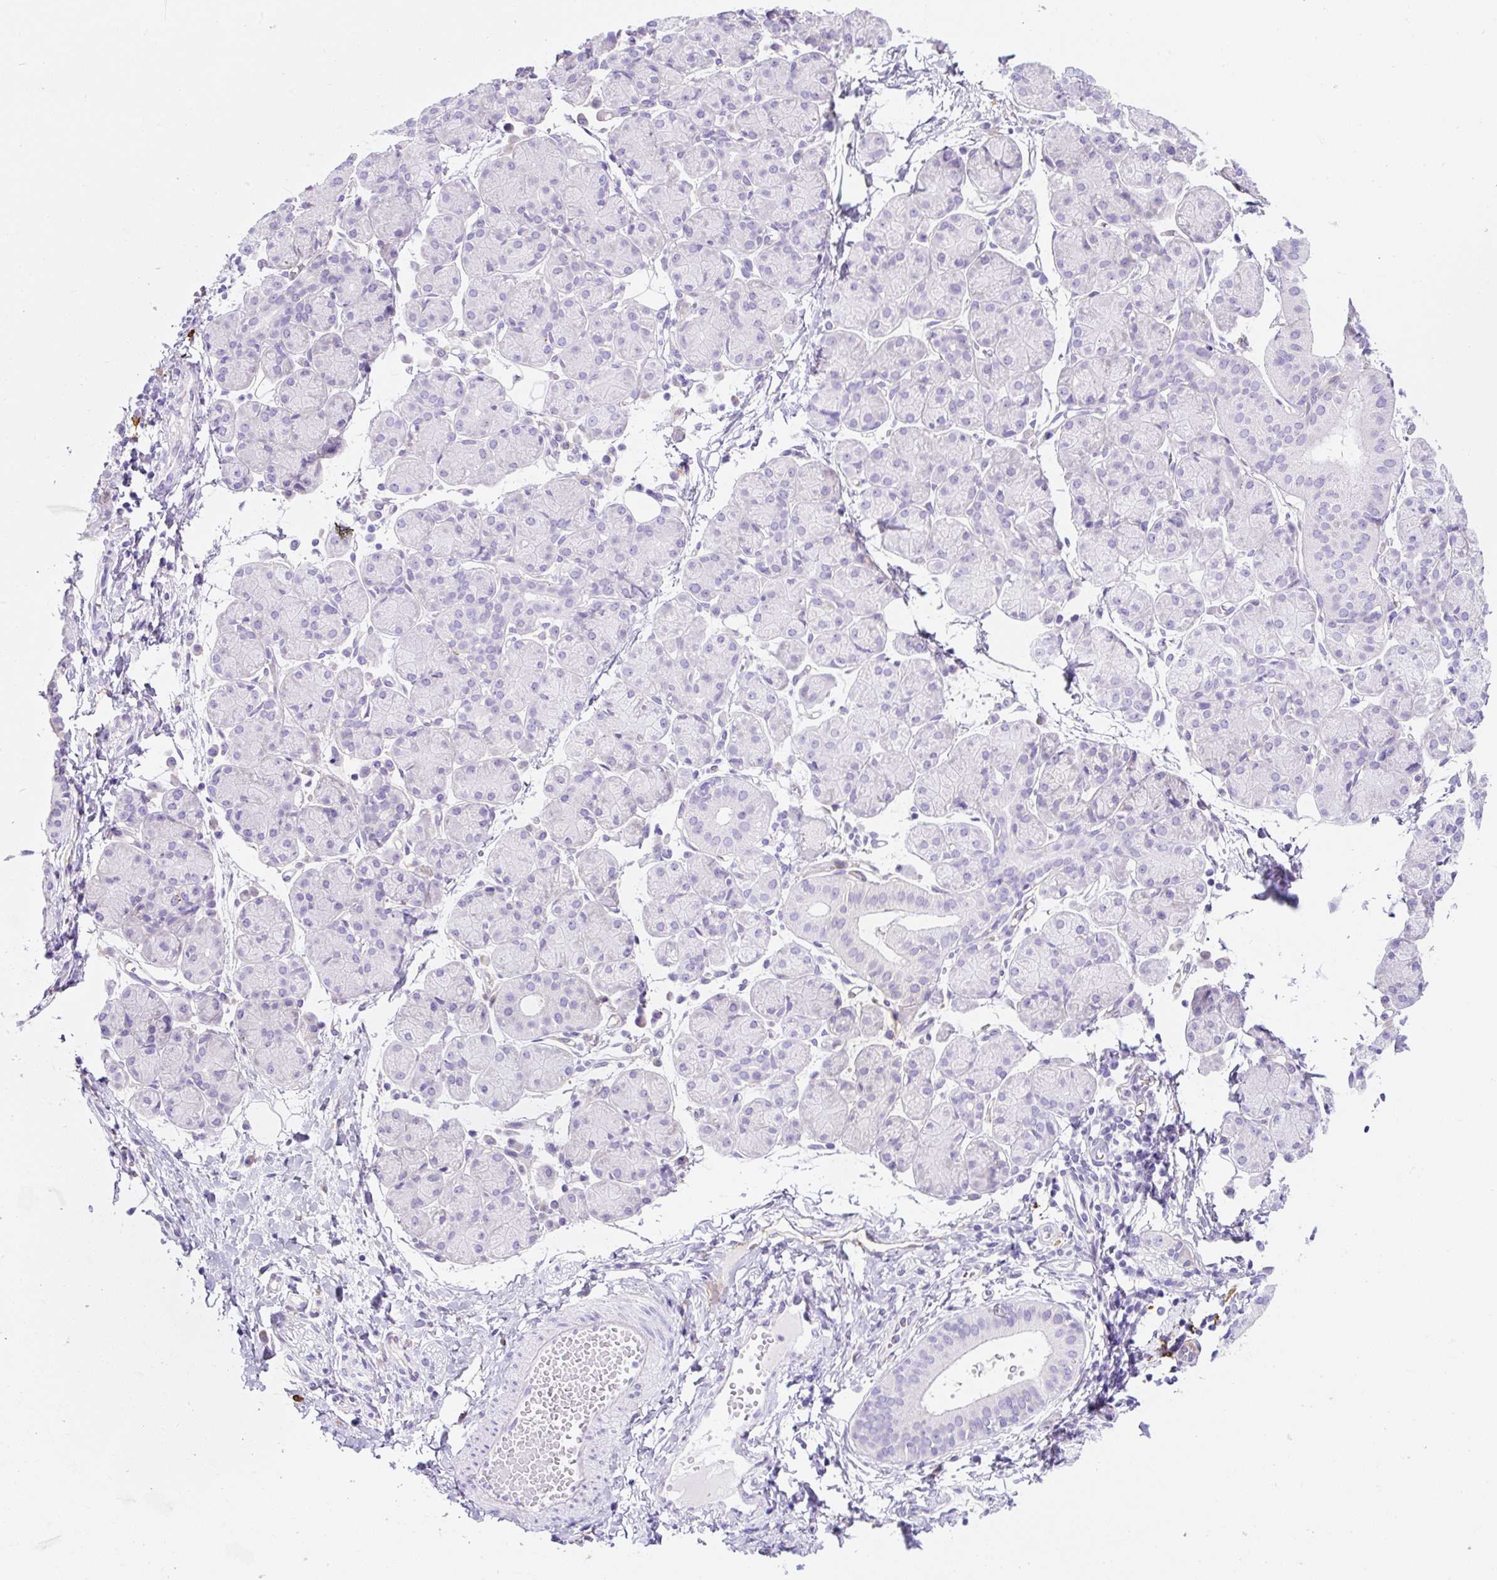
{"staining": {"intensity": "negative", "quantity": "none", "location": "none"}, "tissue": "salivary gland", "cell_type": "Glandular cells", "image_type": "normal", "snomed": [{"axis": "morphology", "description": "Normal tissue, NOS"}, {"axis": "morphology", "description": "Inflammation, NOS"}, {"axis": "topography", "description": "Lymph node"}, {"axis": "topography", "description": "Salivary gland"}], "caption": "High power microscopy photomicrograph of an immunohistochemistry histopathology image of unremarkable salivary gland, revealing no significant expression in glandular cells.", "gene": "ASB4", "patient": {"sex": "male", "age": 3}}